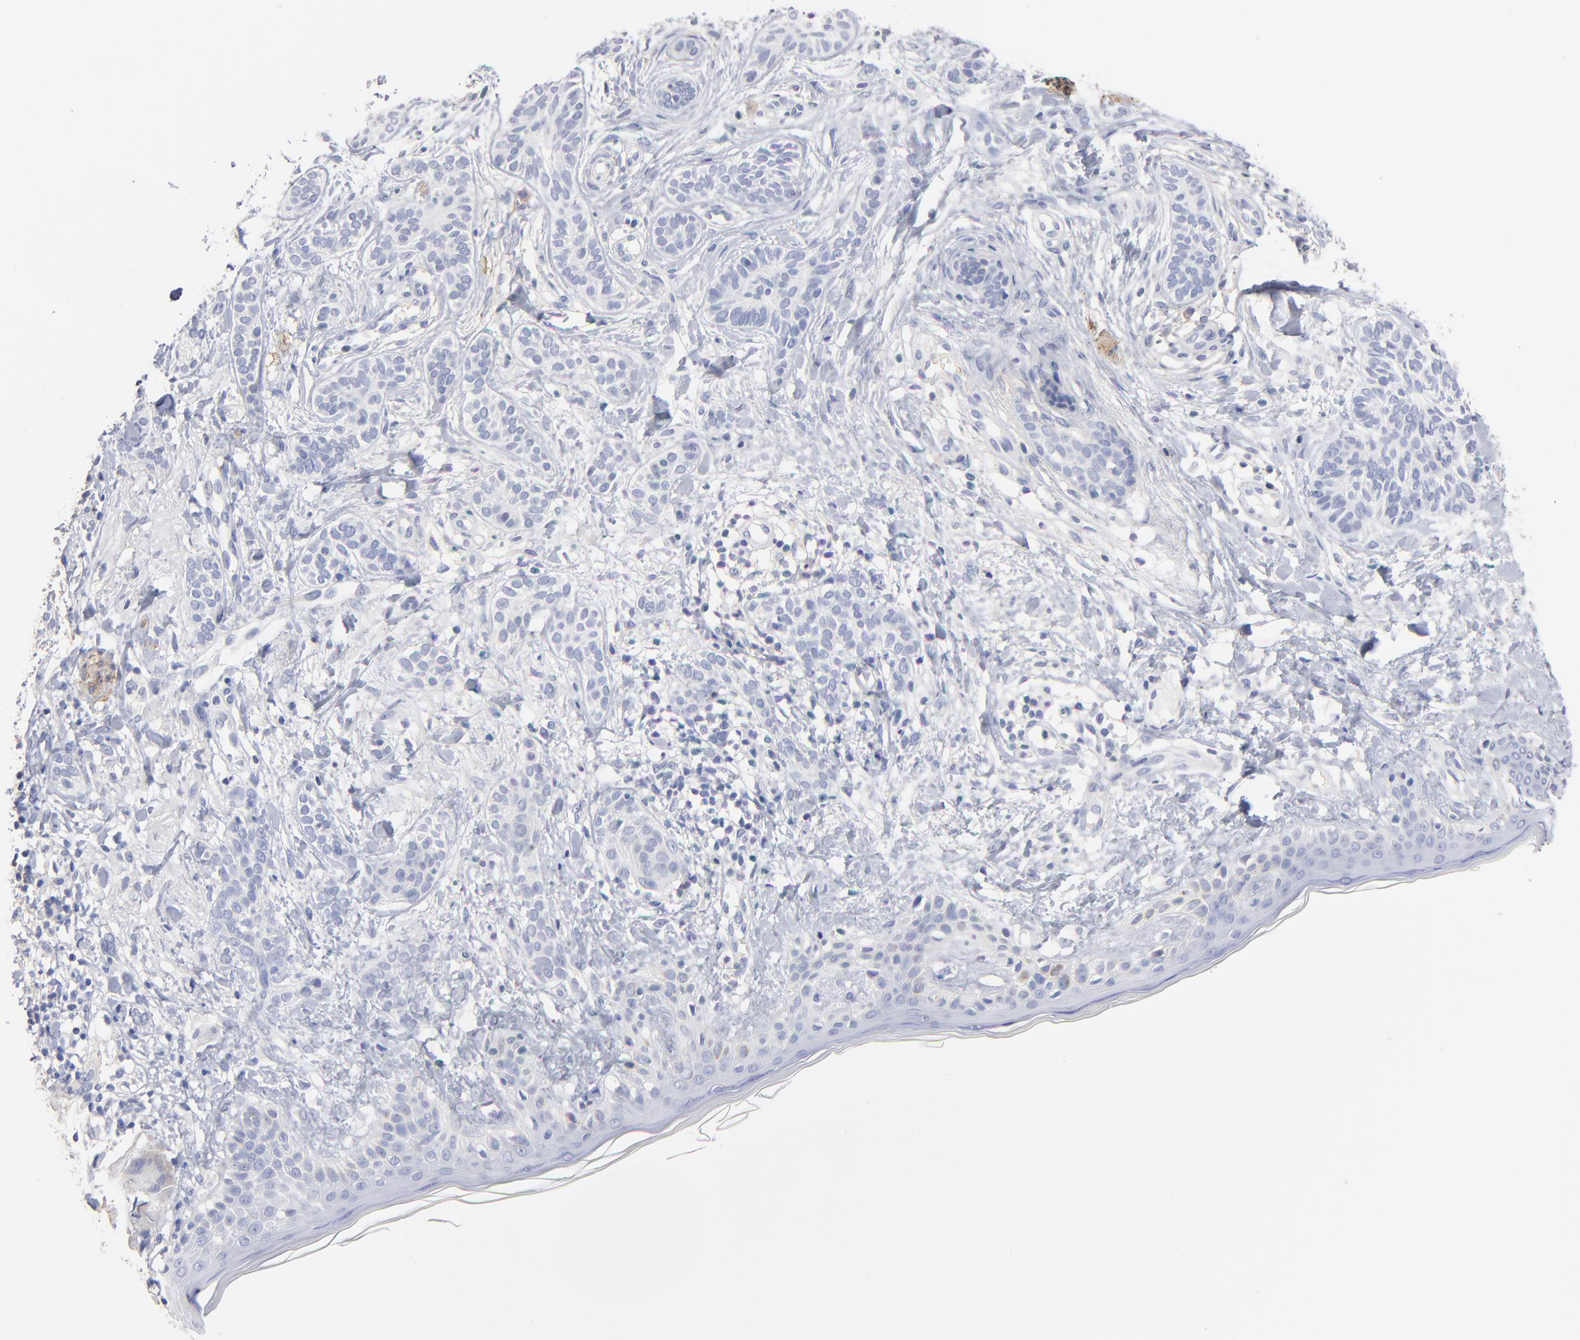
{"staining": {"intensity": "negative", "quantity": "none", "location": "none"}, "tissue": "skin cancer", "cell_type": "Tumor cells", "image_type": "cancer", "snomed": [{"axis": "morphology", "description": "Normal tissue, NOS"}, {"axis": "morphology", "description": "Basal cell carcinoma"}, {"axis": "topography", "description": "Skin"}], "caption": "Human basal cell carcinoma (skin) stained for a protein using IHC shows no expression in tumor cells.", "gene": "ITGA8", "patient": {"sex": "male", "age": 63}}